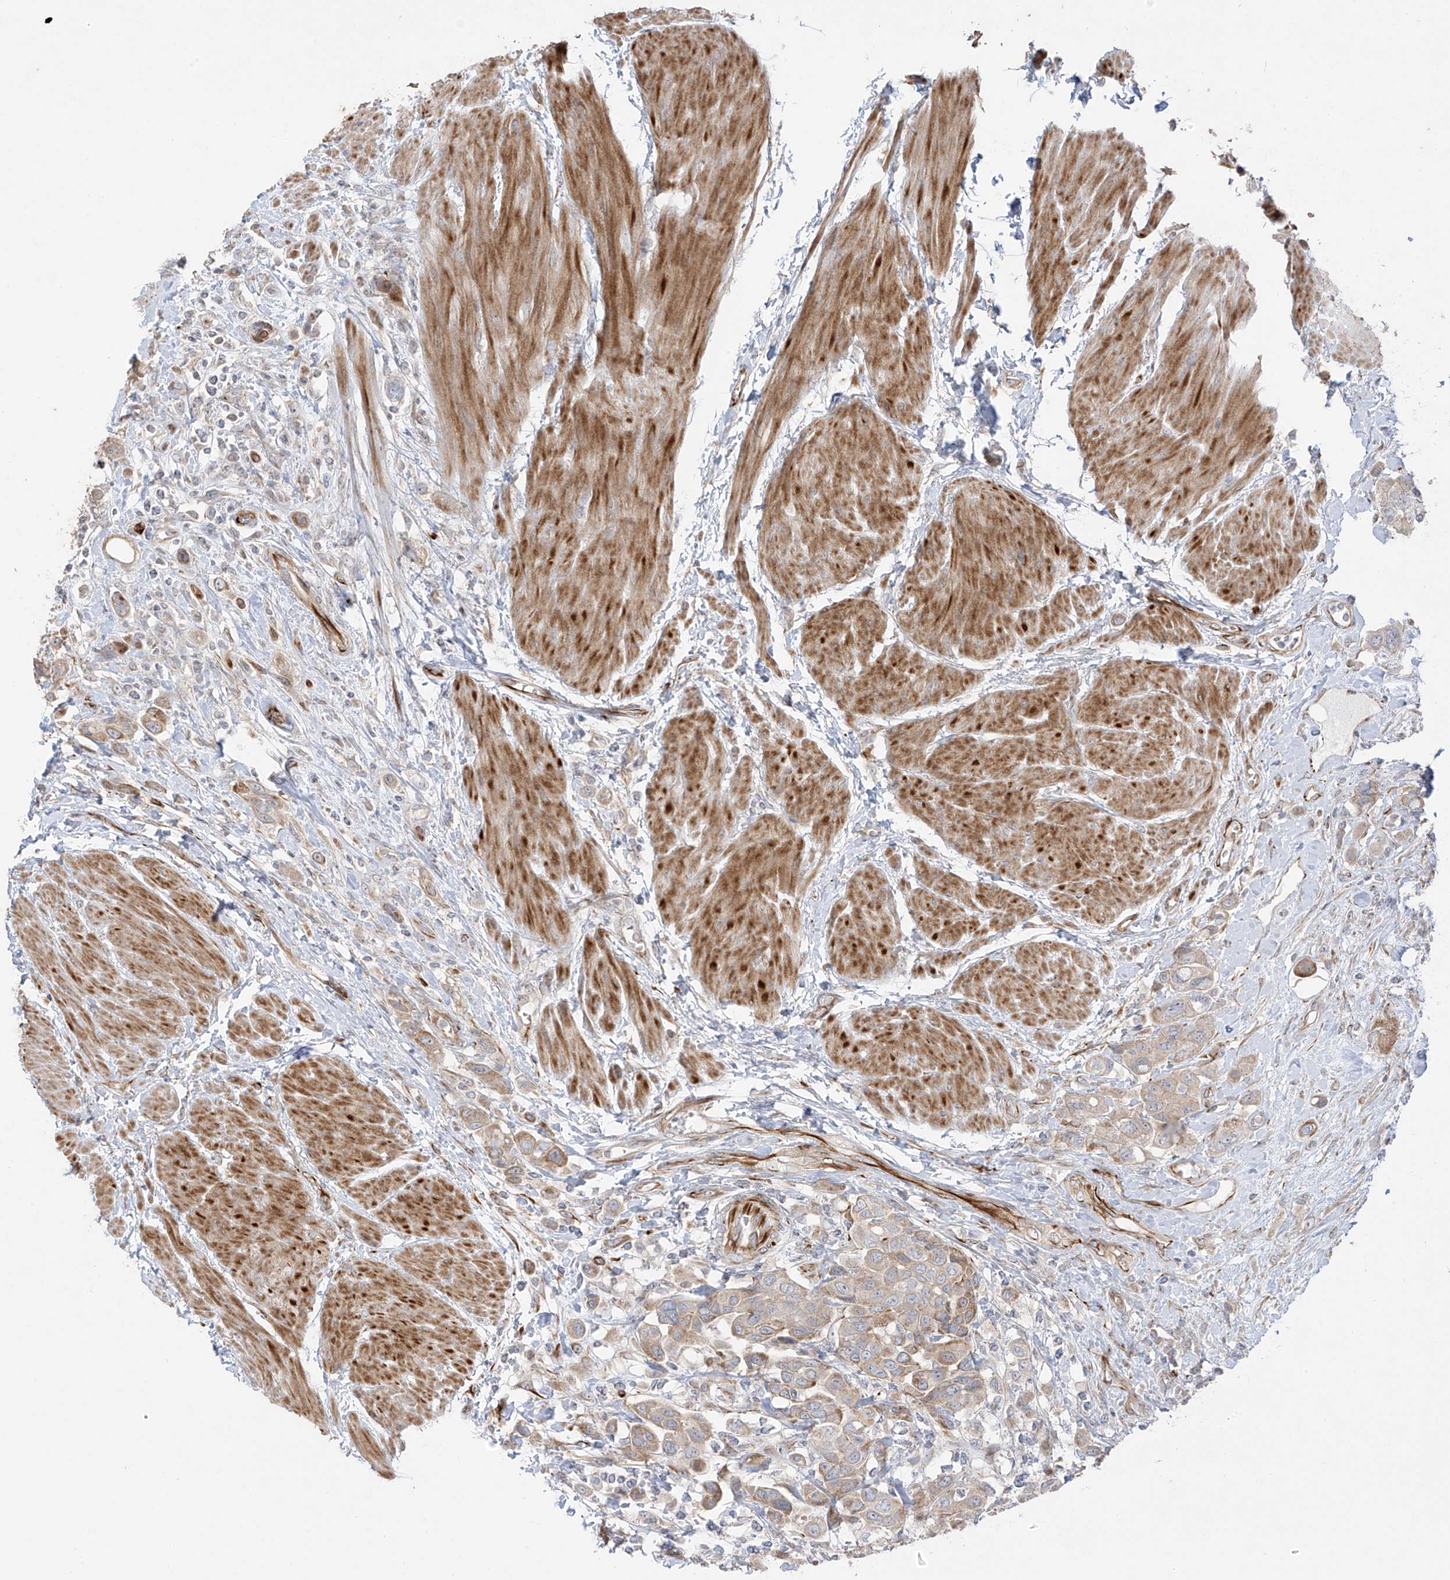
{"staining": {"intensity": "moderate", "quantity": "<25%", "location": "cytoplasmic/membranous"}, "tissue": "urothelial cancer", "cell_type": "Tumor cells", "image_type": "cancer", "snomed": [{"axis": "morphology", "description": "Urothelial carcinoma, High grade"}, {"axis": "topography", "description": "Urinary bladder"}], "caption": "Urothelial carcinoma (high-grade) tissue displays moderate cytoplasmic/membranous expression in about <25% of tumor cells", "gene": "DCDC2", "patient": {"sex": "male", "age": 50}}